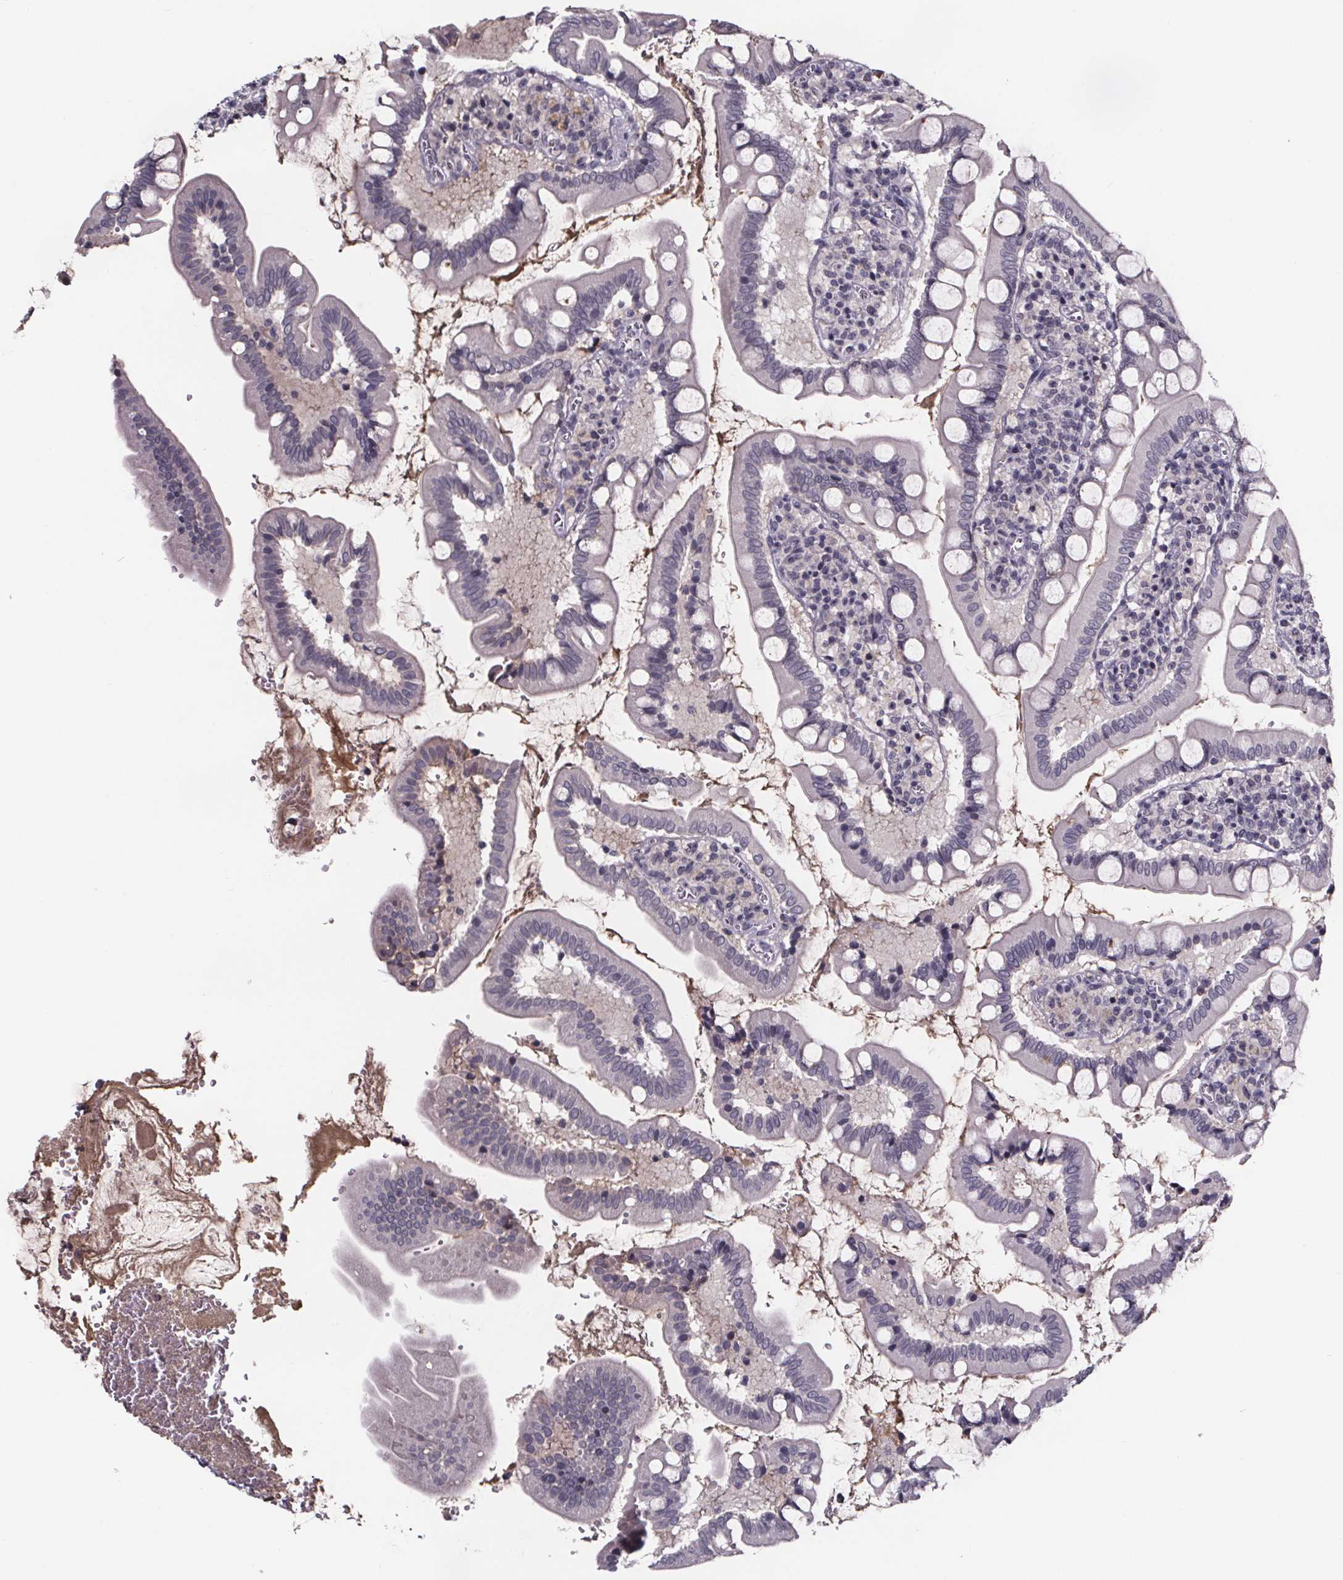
{"staining": {"intensity": "negative", "quantity": "none", "location": "none"}, "tissue": "small intestine", "cell_type": "Glandular cells", "image_type": "normal", "snomed": [{"axis": "morphology", "description": "Normal tissue, NOS"}, {"axis": "topography", "description": "Small intestine"}], "caption": "A photomicrograph of human small intestine is negative for staining in glandular cells. (DAB immunohistochemistry (IHC), high magnification).", "gene": "NPHP4", "patient": {"sex": "female", "age": 56}}